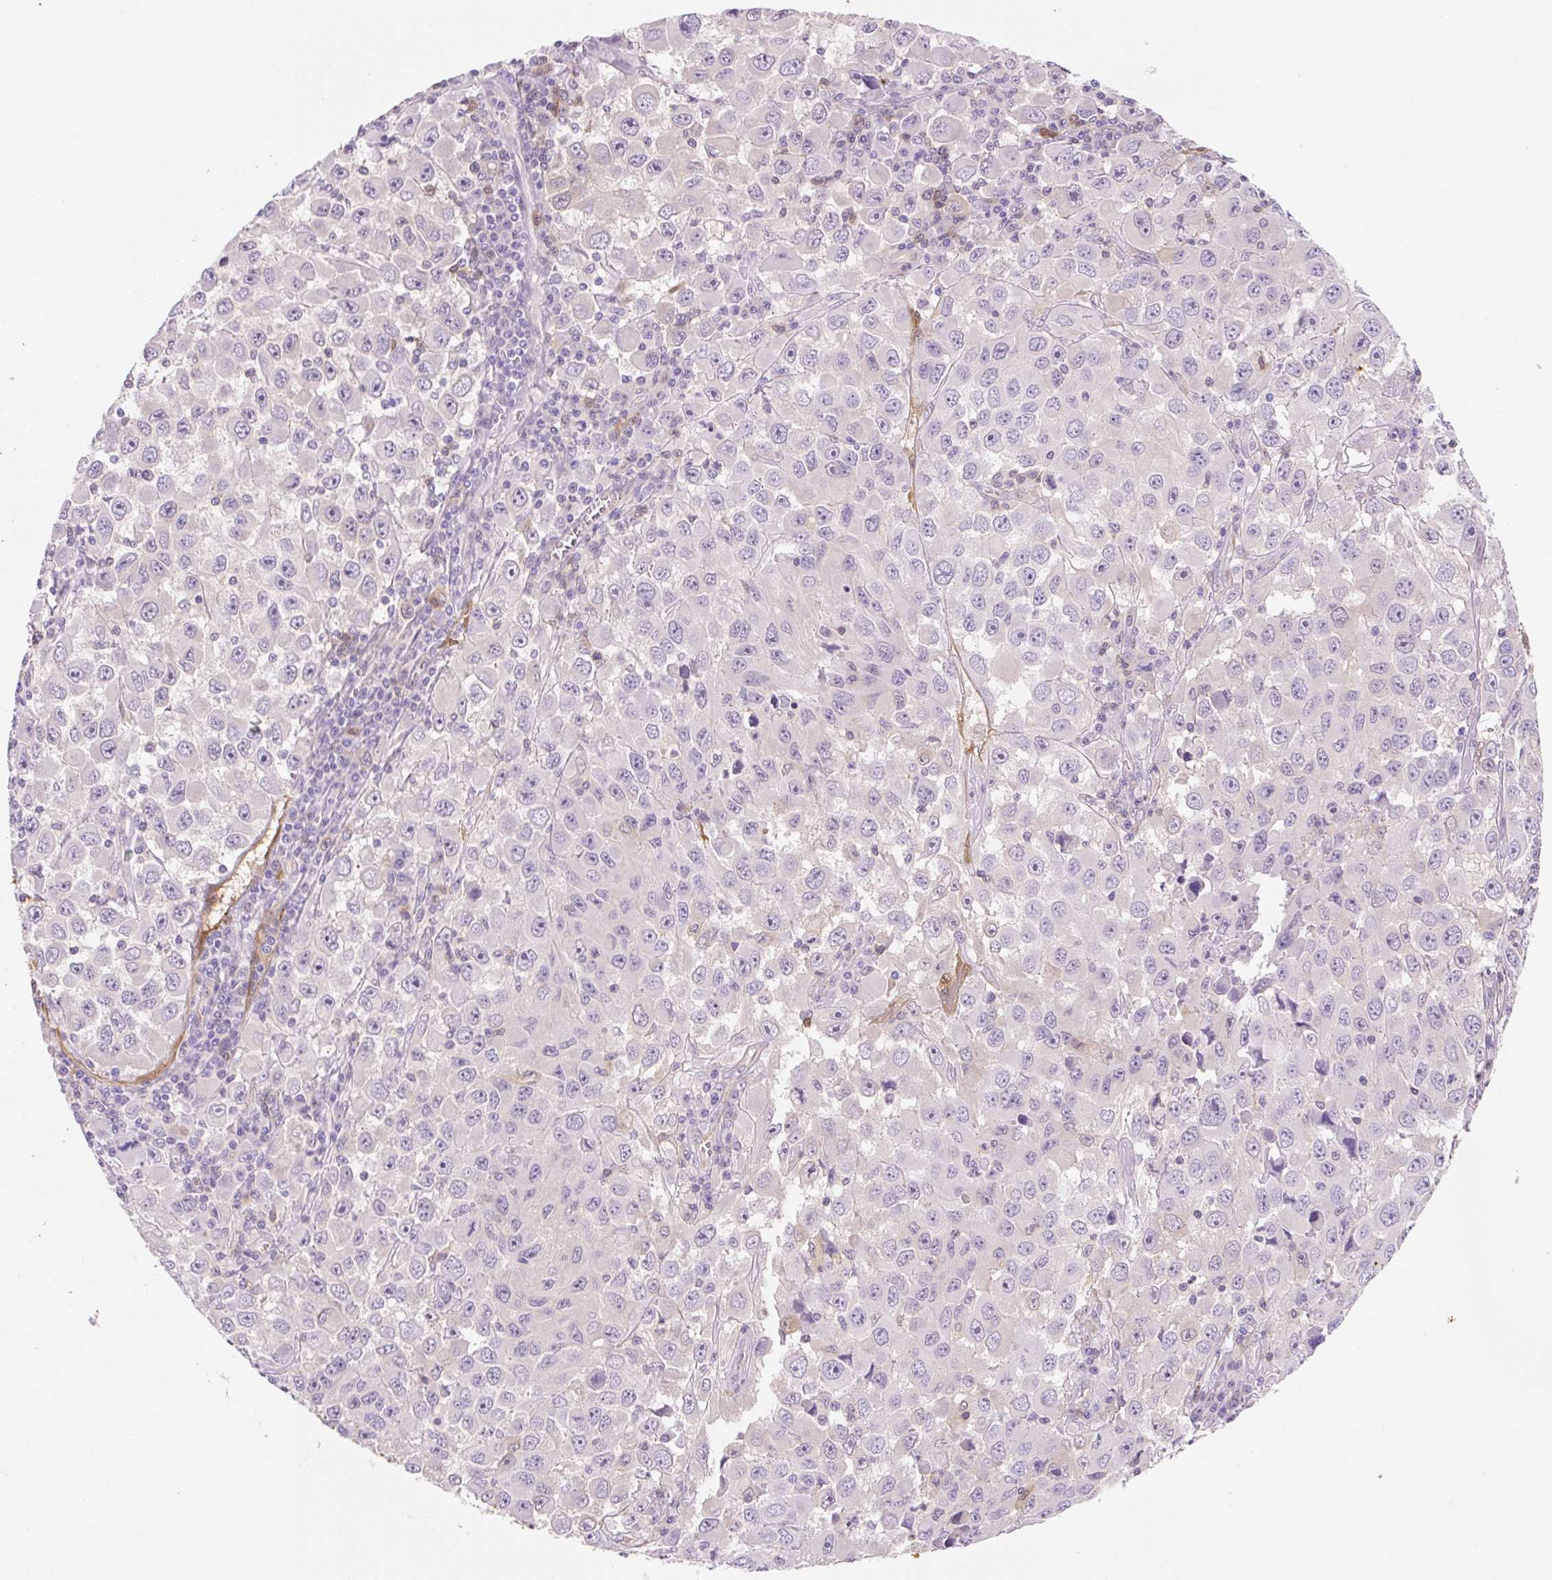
{"staining": {"intensity": "negative", "quantity": "none", "location": "none"}, "tissue": "melanoma", "cell_type": "Tumor cells", "image_type": "cancer", "snomed": [{"axis": "morphology", "description": "Malignant melanoma, Metastatic site"}, {"axis": "topography", "description": "Lymph node"}], "caption": "This is a histopathology image of immunohistochemistry staining of malignant melanoma (metastatic site), which shows no staining in tumor cells.", "gene": "FABP5", "patient": {"sex": "female", "age": 67}}